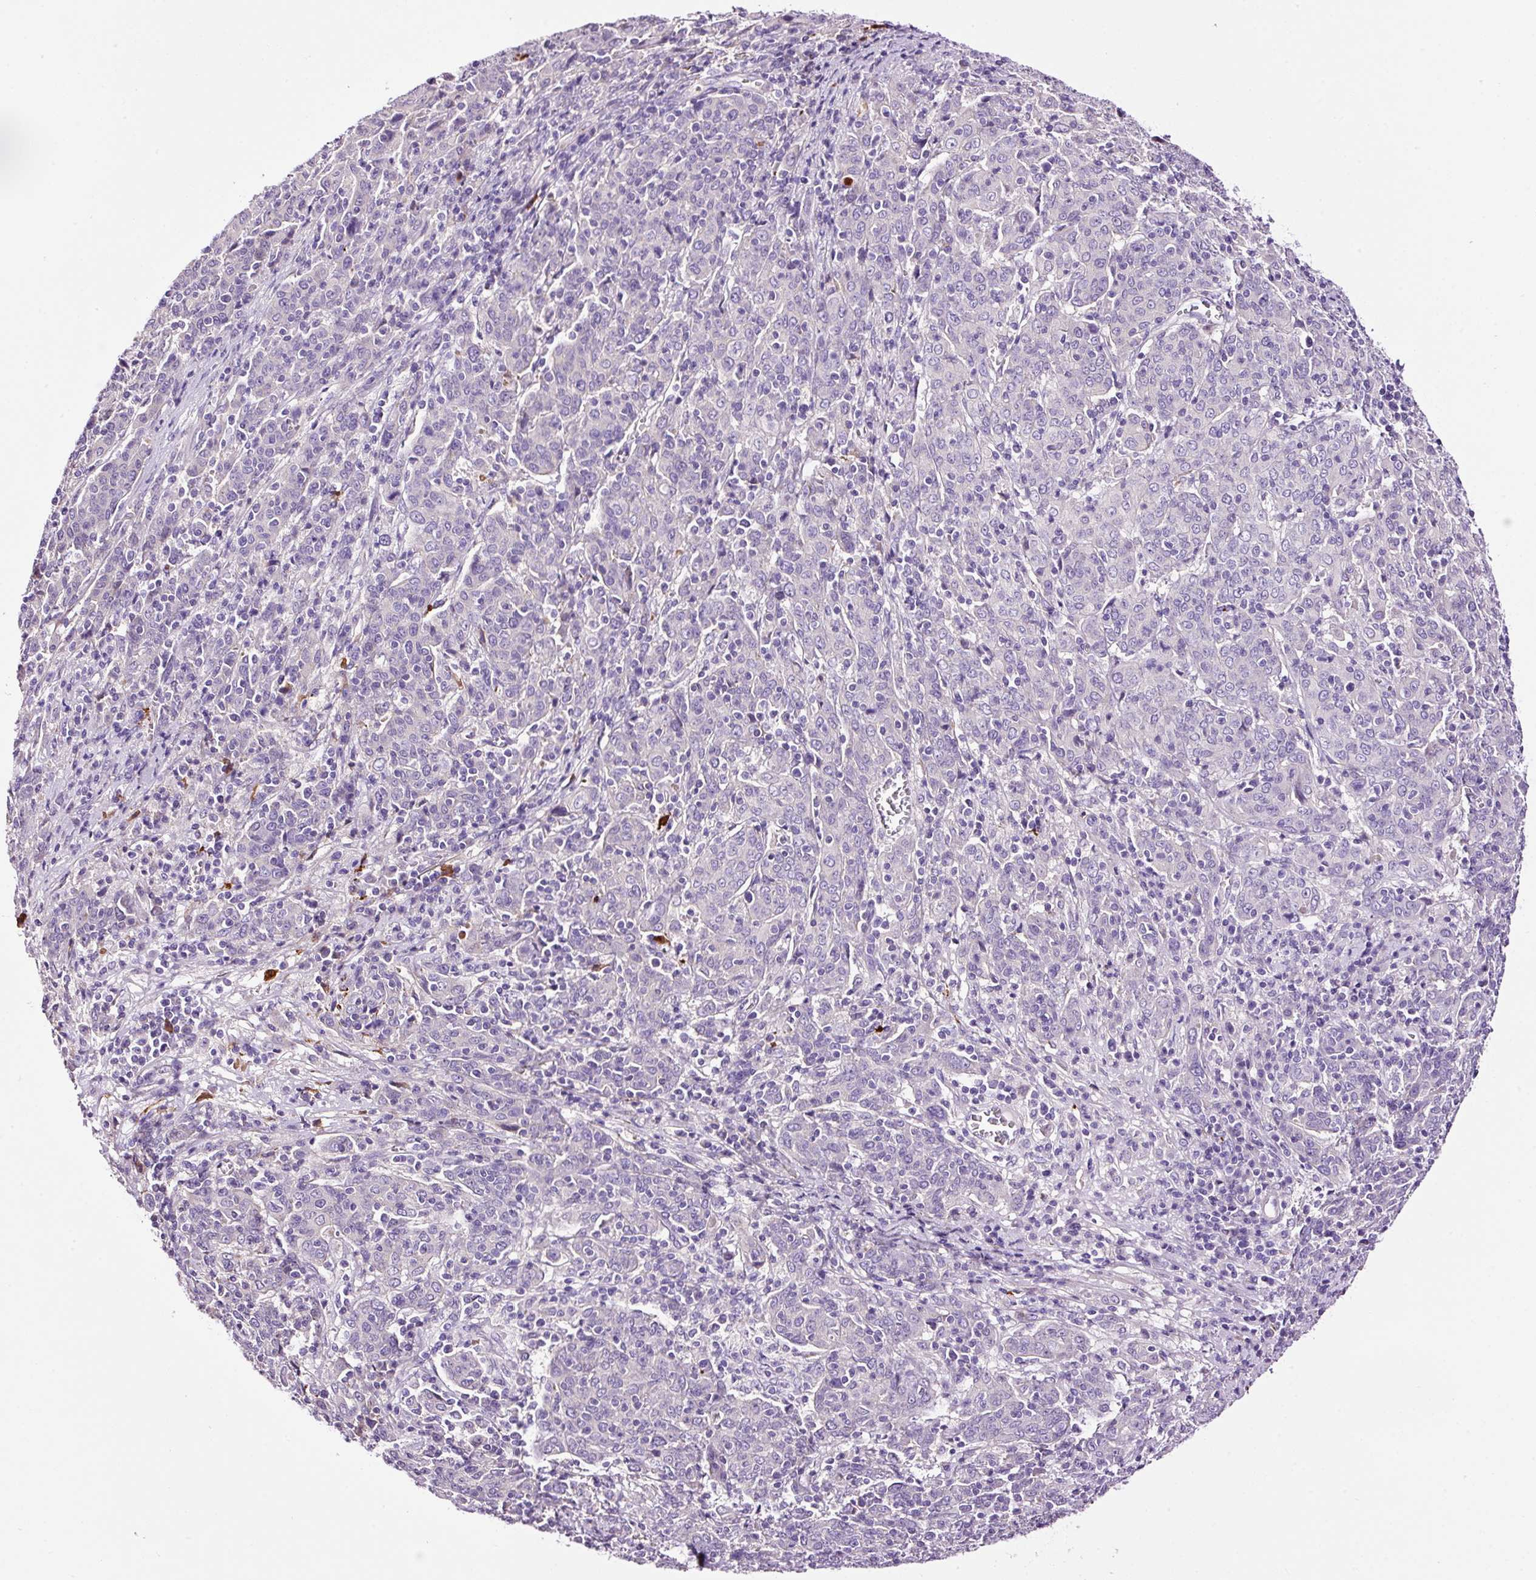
{"staining": {"intensity": "negative", "quantity": "none", "location": "none"}, "tissue": "cervical cancer", "cell_type": "Tumor cells", "image_type": "cancer", "snomed": [{"axis": "morphology", "description": "Squamous cell carcinoma, NOS"}, {"axis": "topography", "description": "Cervix"}], "caption": "An immunohistochemistry (IHC) image of squamous cell carcinoma (cervical) is shown. There is no staining in tumor cells of squamous cell carcinoma (cervical). Nuclei are stained in blue.", "gene": "PAM", "patient": {"sex": "female", "age": 67}}